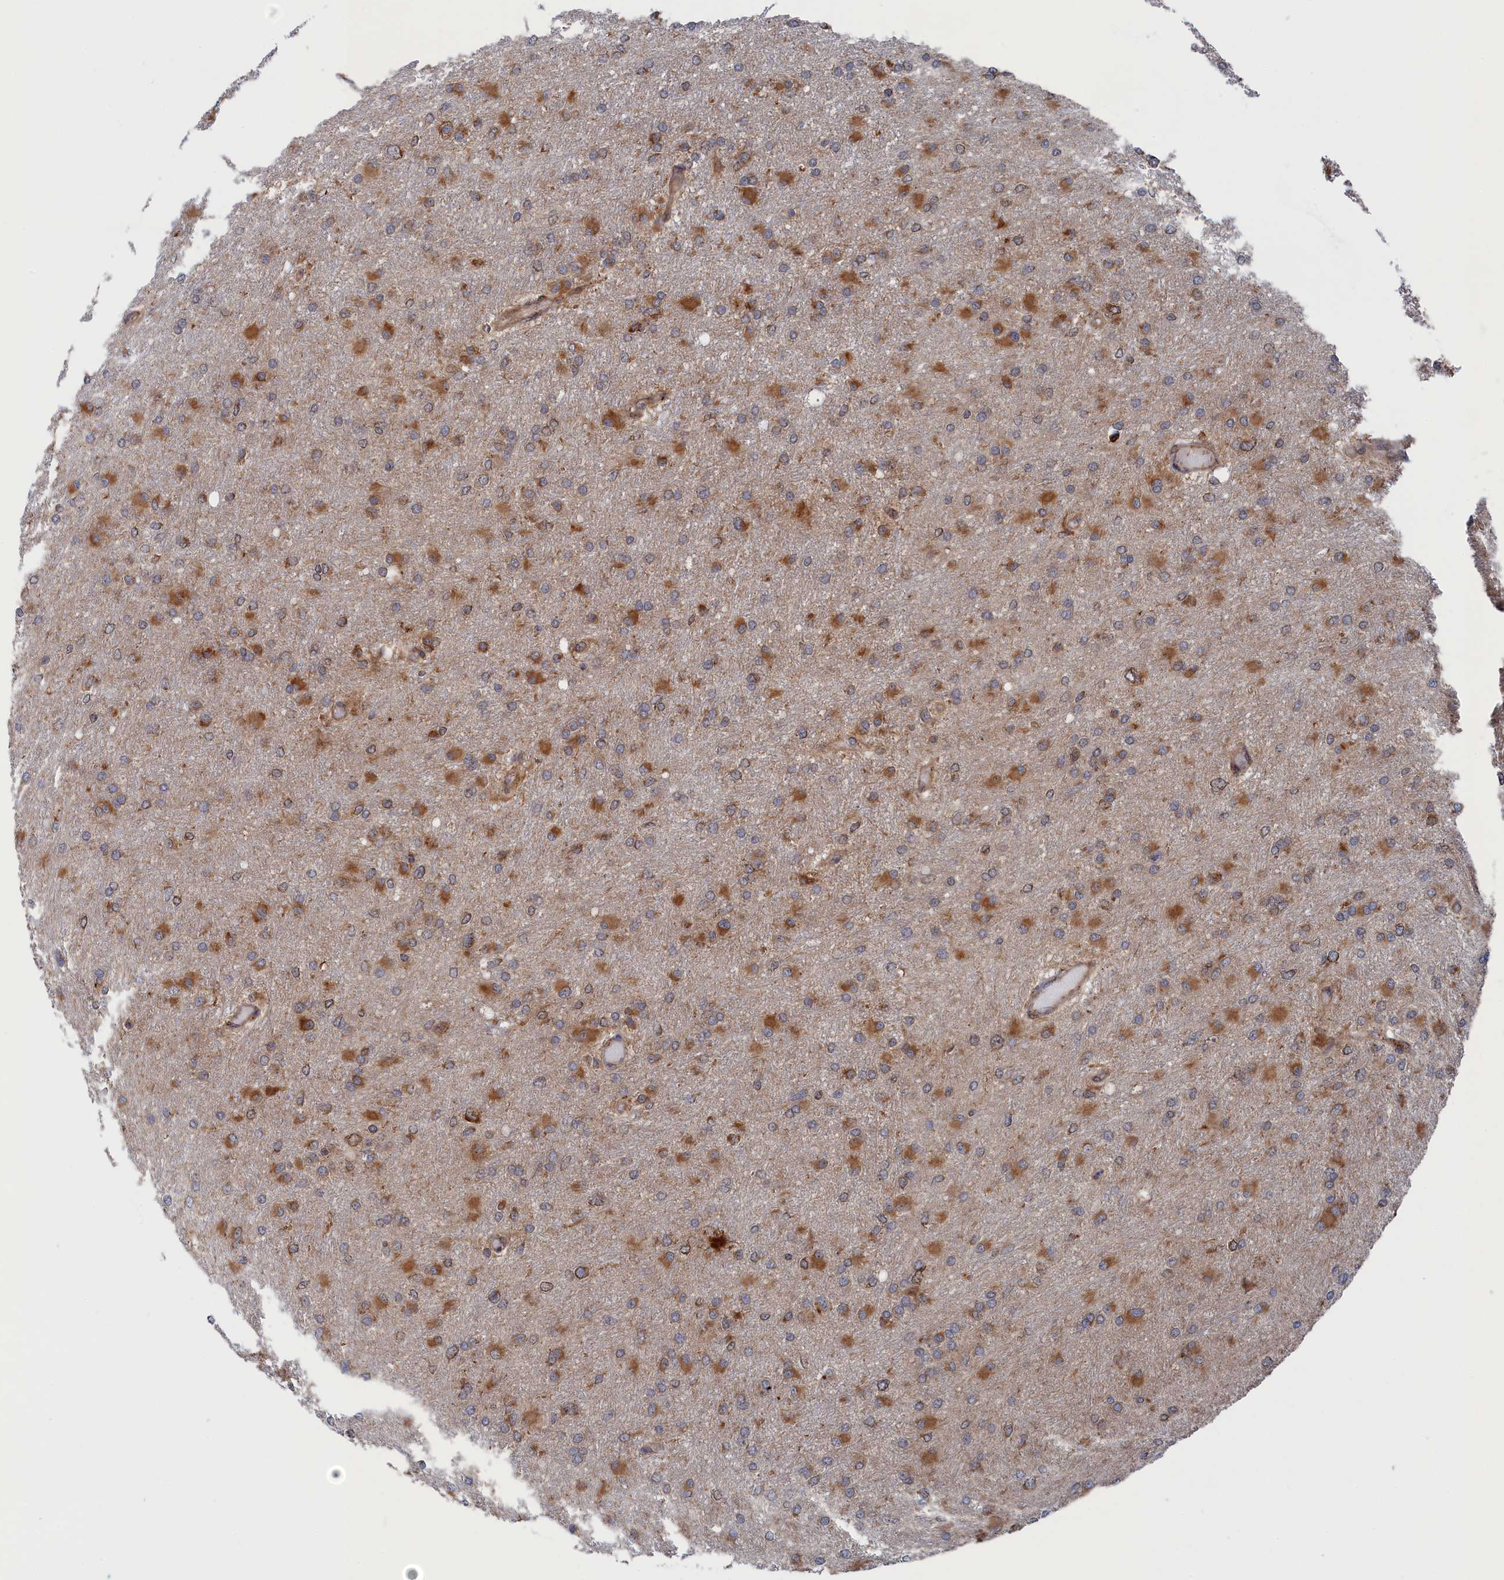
{"staining": {"intensity": "moderate", "quantity": ">75%", "location": "cytoplasmic/membranous"}, "tissue": "glioma", "cell_type": "Tumor cells", "image_type": "cancer", "snomed": [{"axis": "morphology", "description": "Glioma, malignant, High grade"}, {"axis": "topography", "description": "Cerebral cortex"}], "caption": "The photomicrograph demonstrates staining of glioma, revealing moderate cytoplasmic/membranous protein expression (brown color) within tumor cells.", "gene": "BPIFB6", "patient": {"sex": "female", "age": 36}}